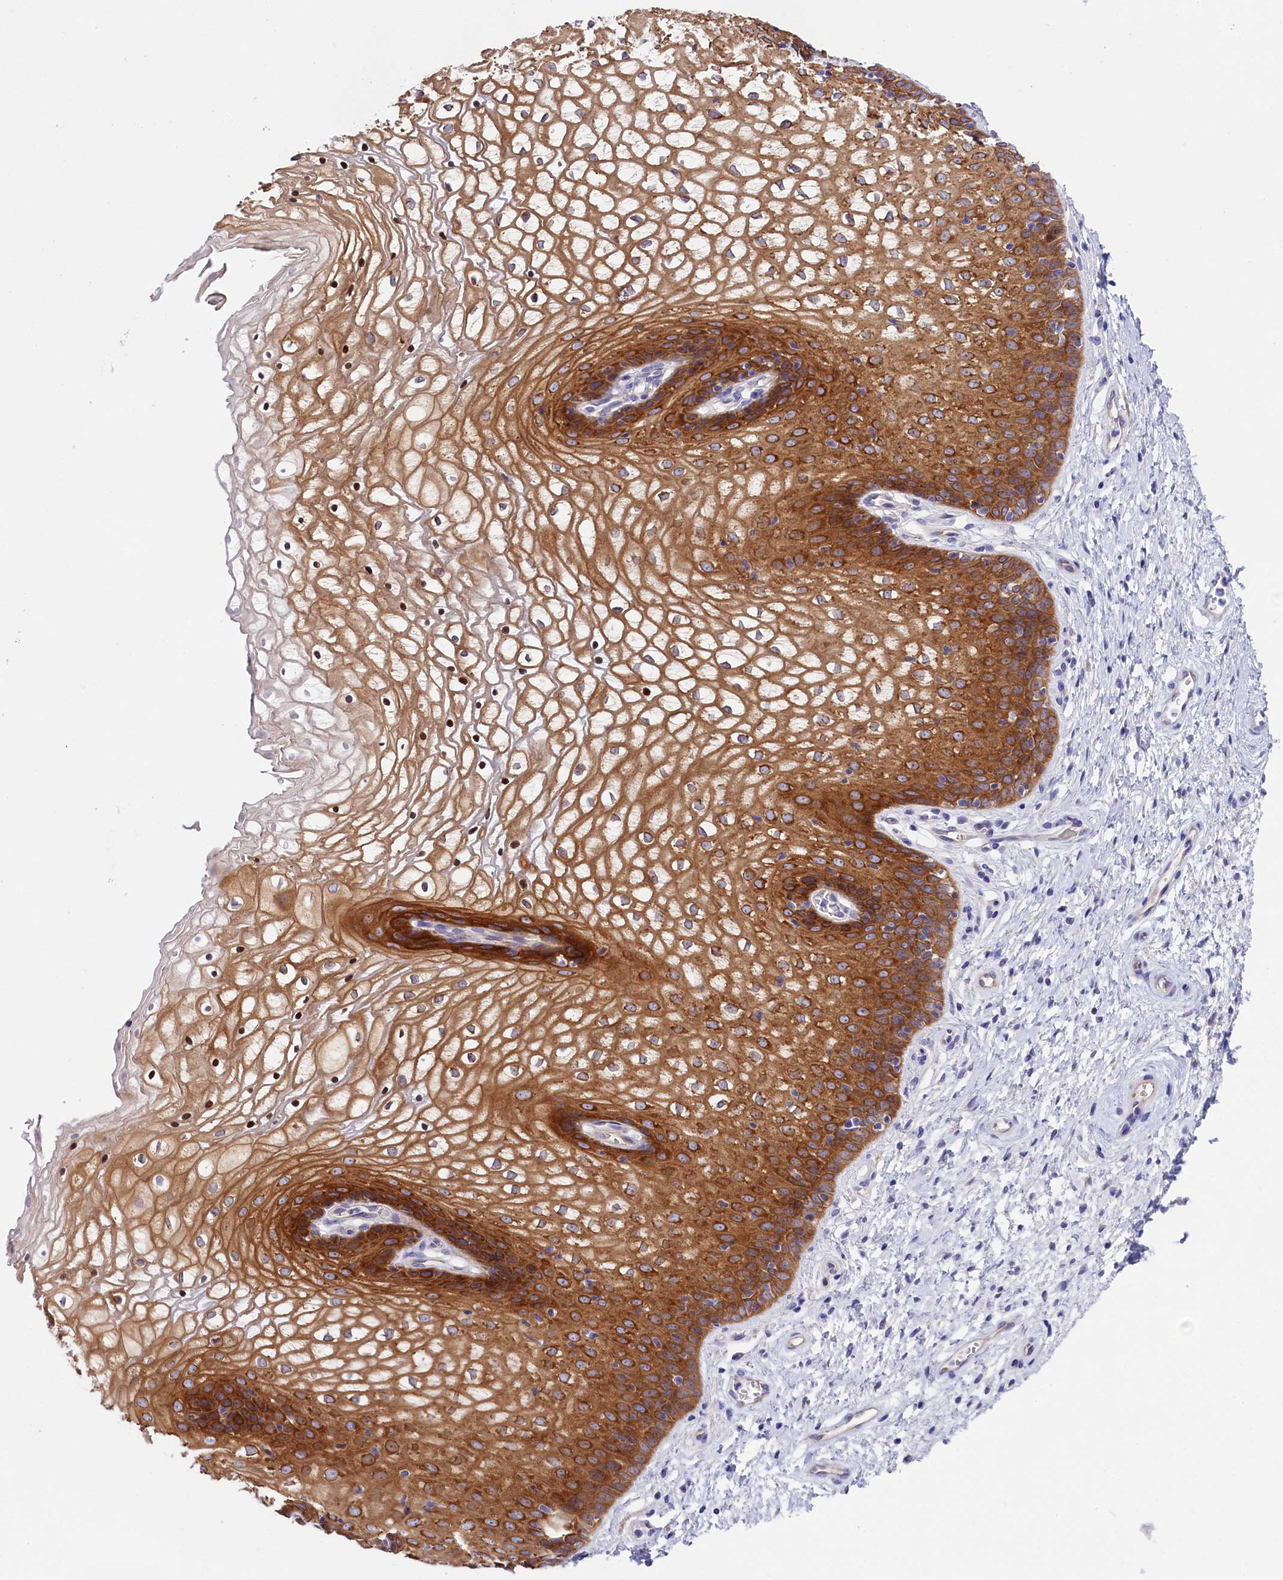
{"staining": {"intensity": "strong", "quantity": ">75%", "location": "cytoplasmic/membranous"}, "tissue": "vagina", "cell_type": "Squamous epithelial cells", "image_type": "normal", "snomed": [{"axis": "morphology", "description": "Normal tissue, NOS"}, {"axis": "topography", "description": "Vagina"}], "caption": "IHC micrograph of unremarkable vagina stained for a protein (brown), which displays high levels of strong cytoplasmic/membranous staining in about >75% of squamous epithelial cells.", "gene": "PPP1R13L", "patient": {"sex": "female", "age": 34}}